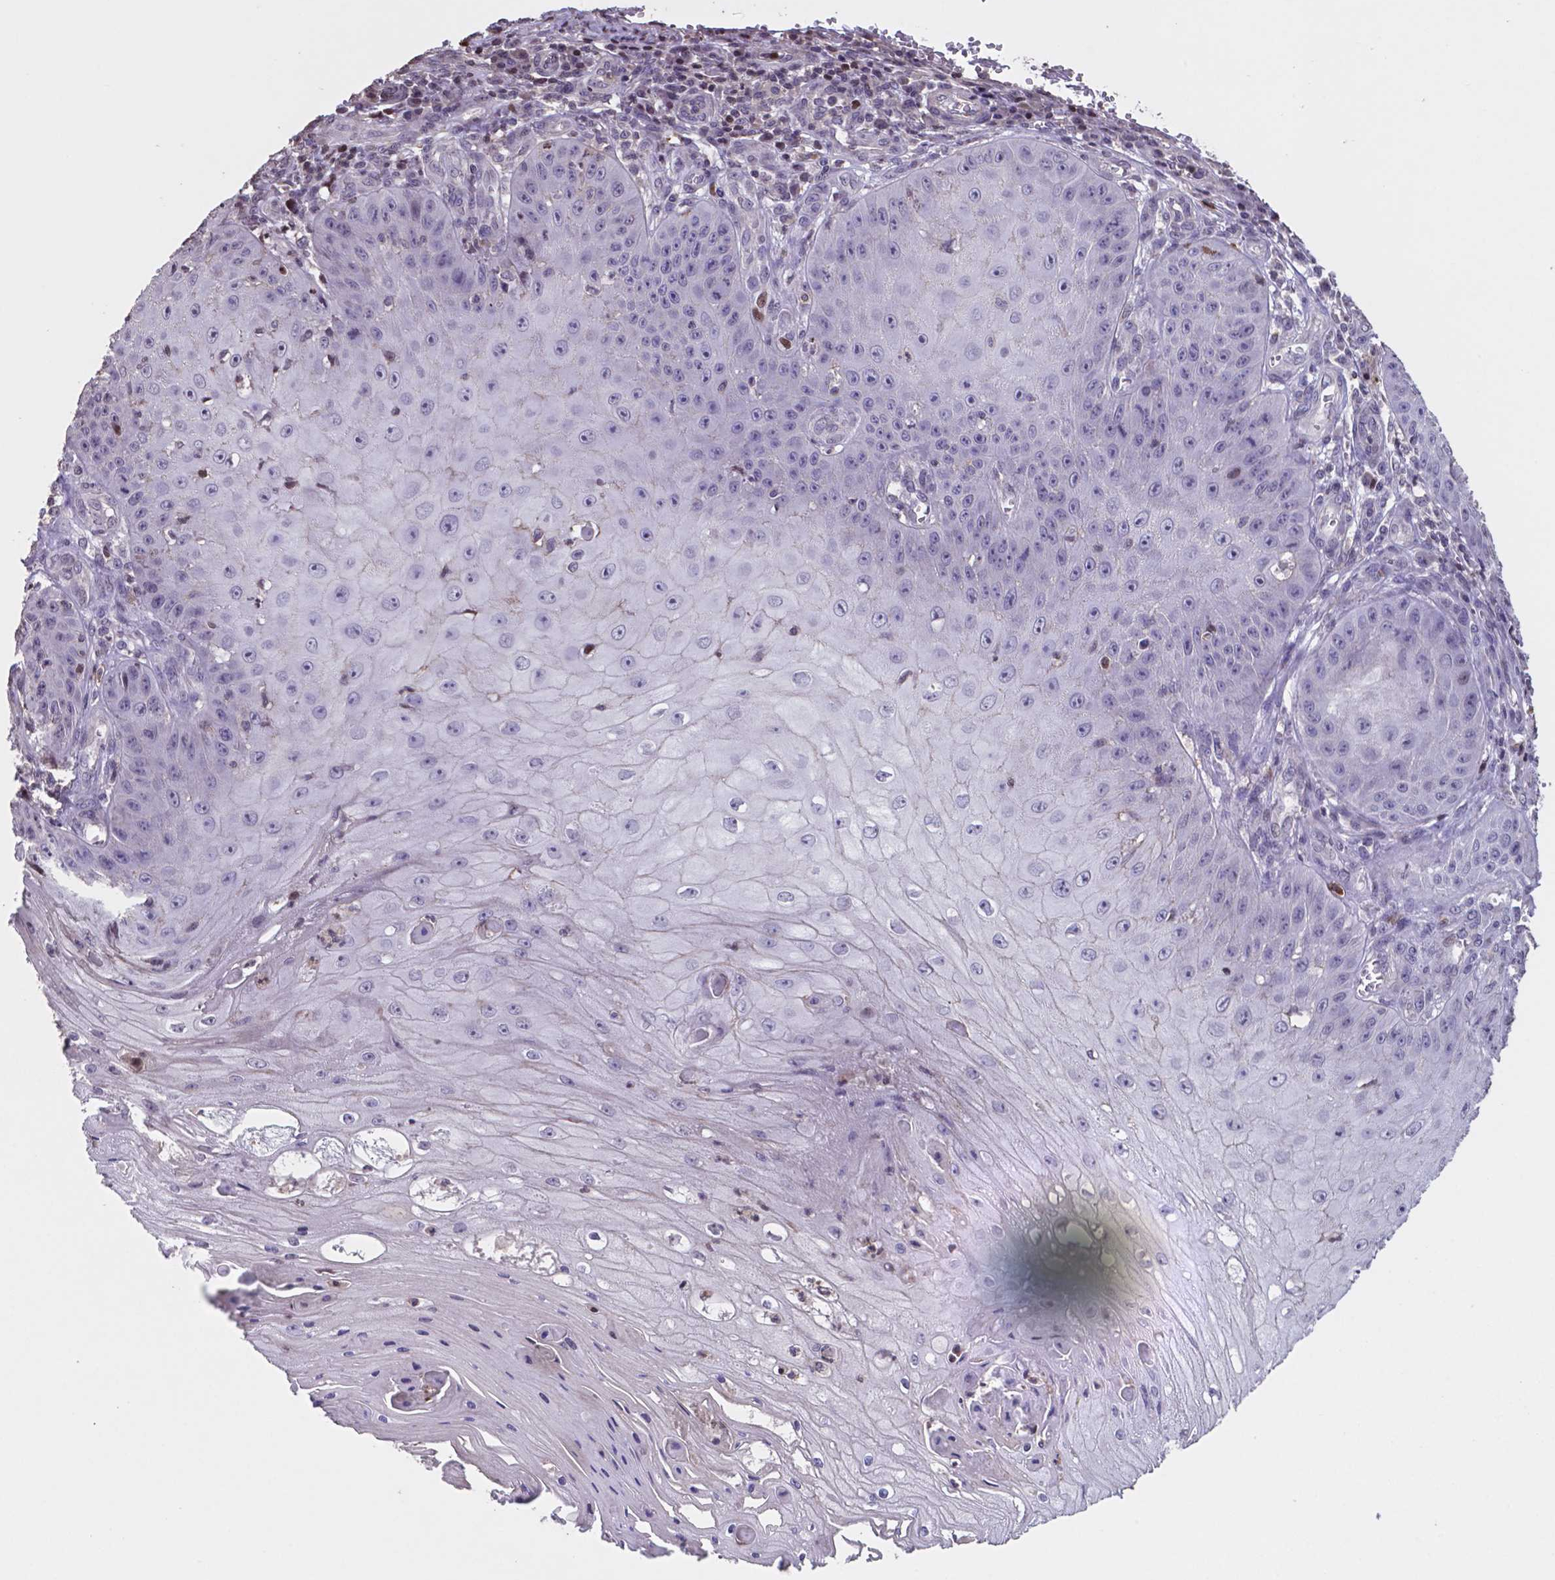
{"staining": {"intensity": "weak", "quantity": "<25%", "location": "nuclear"}, "tissue": "skin cancer", "cell_type": "Tumor cells", "image_type": "cancer", "snomed": [{"axis": "morphology", "description": "Squamous cell carcinoma, NOS"}, {"axis": "topography", "description": "Skin"}], "caption": "Image shows no significant protein staining in tumor cells of skin squamous cell carcinoma. Brightfield microscopy of immunohistochemistry (IHC) stained with DAB (3,3'-diaminobenzidine) (brown) and hematoxylin (blue), captured at high magnification.", "gene": "MLC1", "patient": {"sex": "male", "age": 70}}